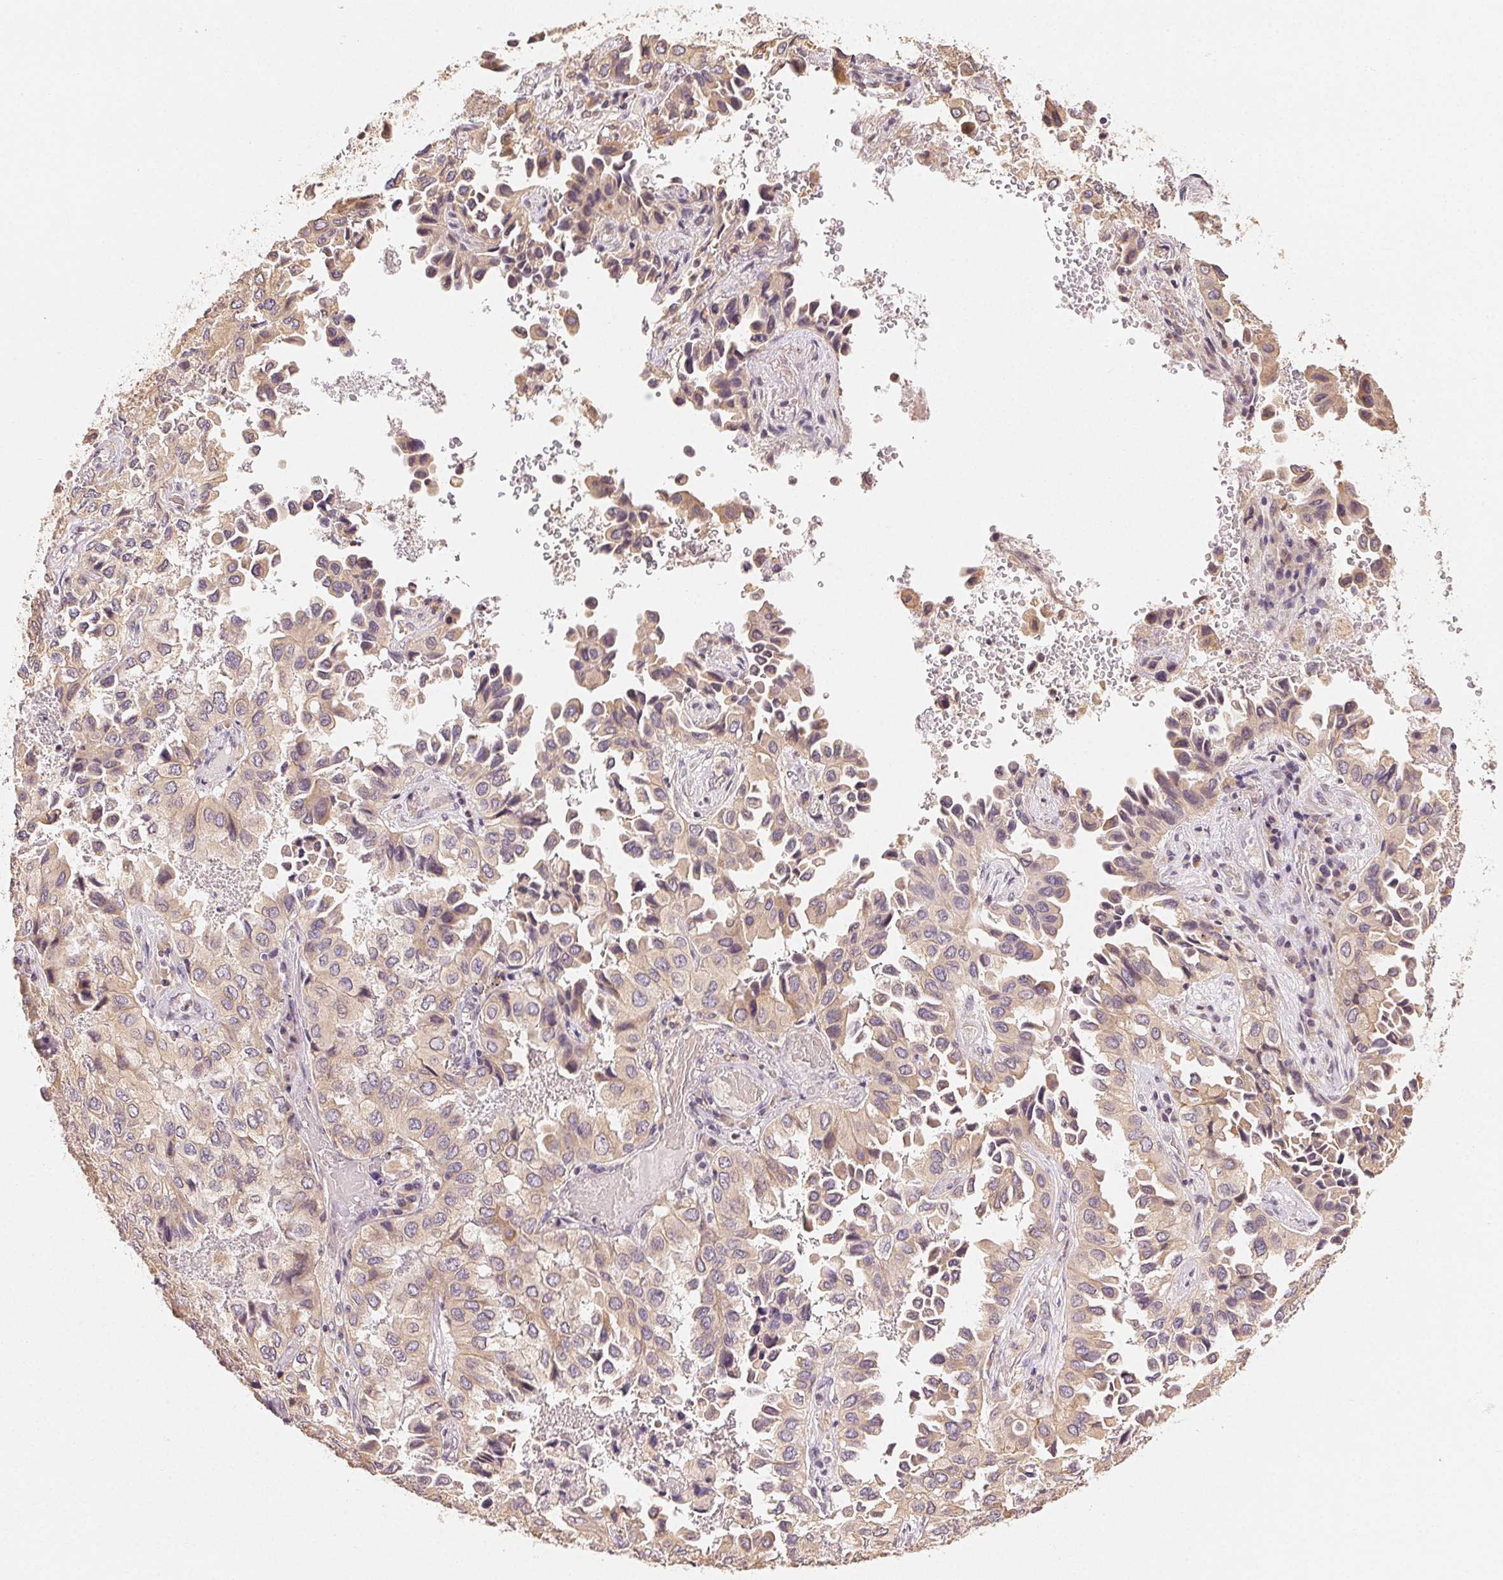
{"staining": {"intensity": "weak", "quantity": ">75%", "location": "cytoplasmic/membranous"}, "tissue": "lung cancer", "cell_type": "Tumor cells", "image_type": "cancer", "snomed": [{"axis": "morphology", "description": "Aneuploidy"}, {"axis": "morphology", "description": "Adenocarcinoma, NOS"}, {"axis": "morphology", "description": "Adenocarcinoma, metastatic, NOS"}, {"axis": "topography", "description": "Lymph node"}, {"axis": "topography", "description": "Lung"}], "caption": "The micrograph demonstrates immunohistochemical staining of metastatic adenocarcinoma (lung). There is weak cytoplasmic/membranous staining is appreciated in about >75% of tumor cells. (Stains: DAB in brown, nuclei in blue, Microscopy: brightfield microscopy at high magnification).", "gene": "SEZ6L2", "patient": {"sex": "female", "age": 48}}